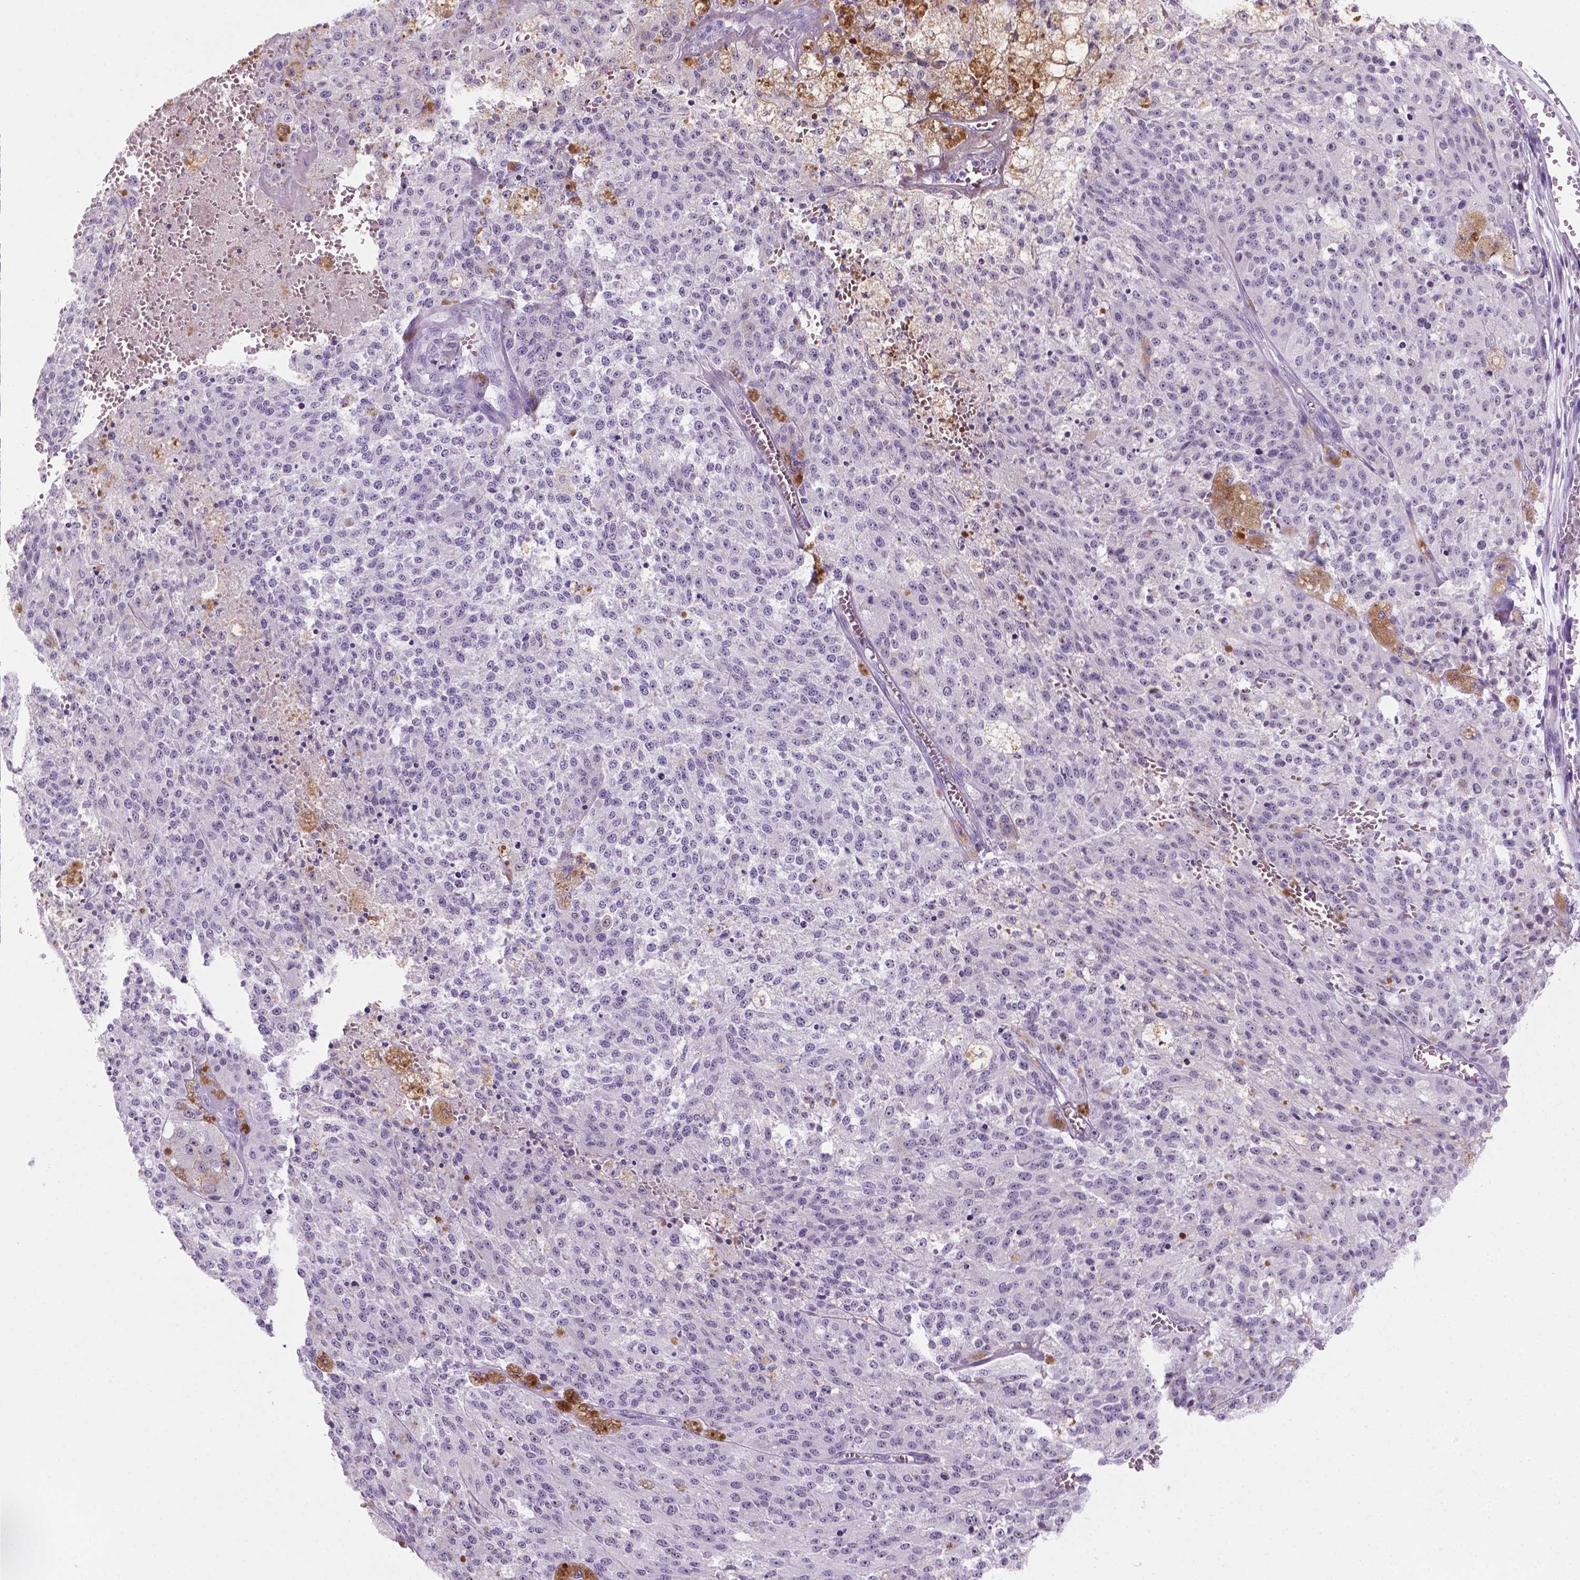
{"staining": {"intensity": "negative", "quantity": "none", "location": "none"}, "tissue": "melanoma", "cell_type": "Tumor cells", "image_type": "cancer", "snomed": [{"axis": "morphology", "description": "Malignant melanoma, Metastatic site"}, {"axis": "topography", "description": "Lymph node"}], "caption": "DAB (3,3'-diaminobenzidine) immunohistochemical staining of melanoma demonstrates no significant positivity in tumor cells.", "gene": "C18orf21", "patient": {"sex": "female", "age": 64}}